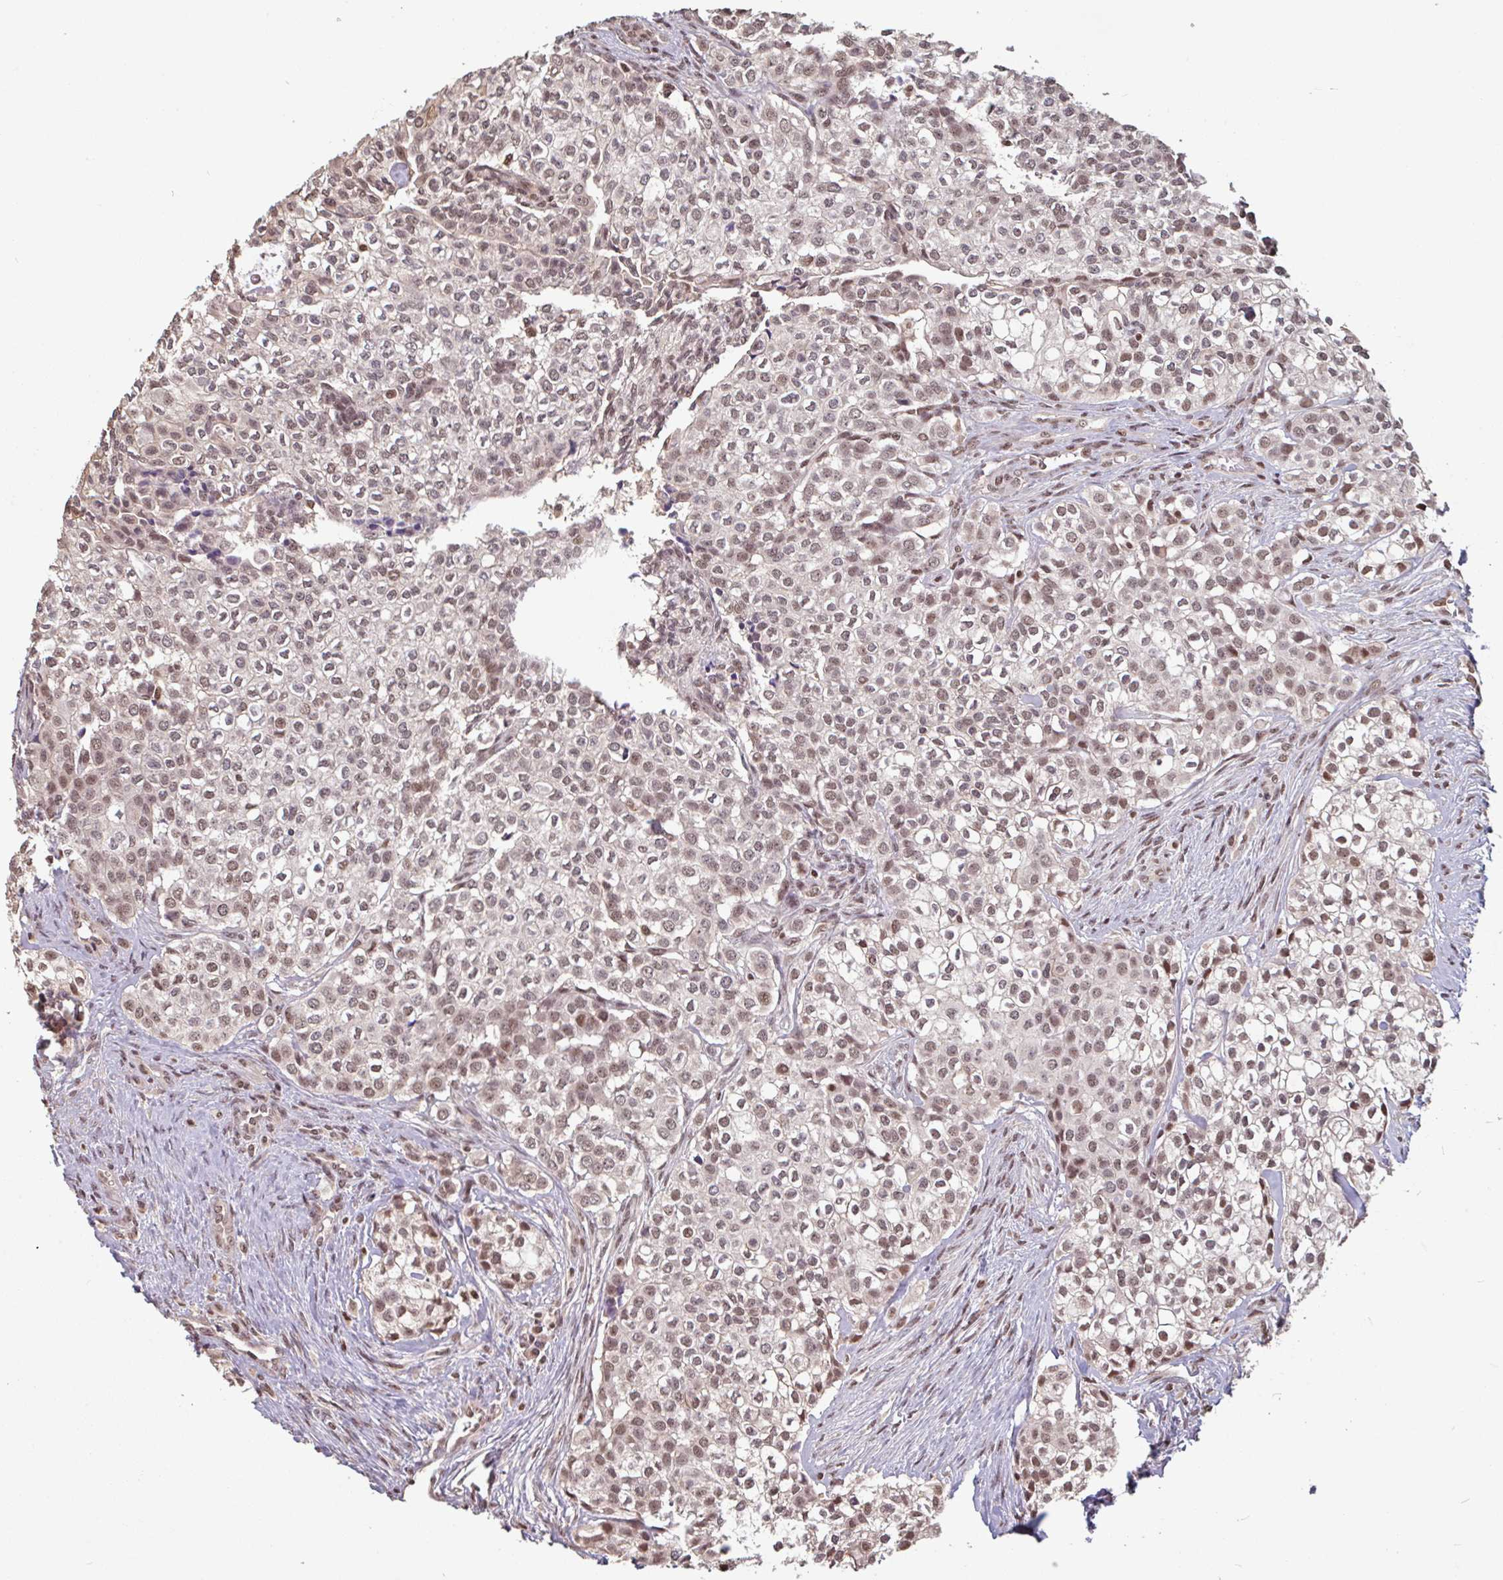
{"staining": {"intensity": "moderate", "quantity": ">75%", "location": "nuclear"}, "tissue": "head and neck cancer", "cell_type": "Tumor cells", "image_type": "cancer", "snomed": [{"axis": "morphology", "description": "Adenocarcinoma, NOS"}, {"axis": "topography", "description": "Head-Neck"}], "caption": "Immunohistochemical staining of head and neck cancer displays medium levels of moderate nuclear protein expression in approximately >75% of tumor cells.", "gene": "DR1", "patient": {"sex": "male", "age": 81}}